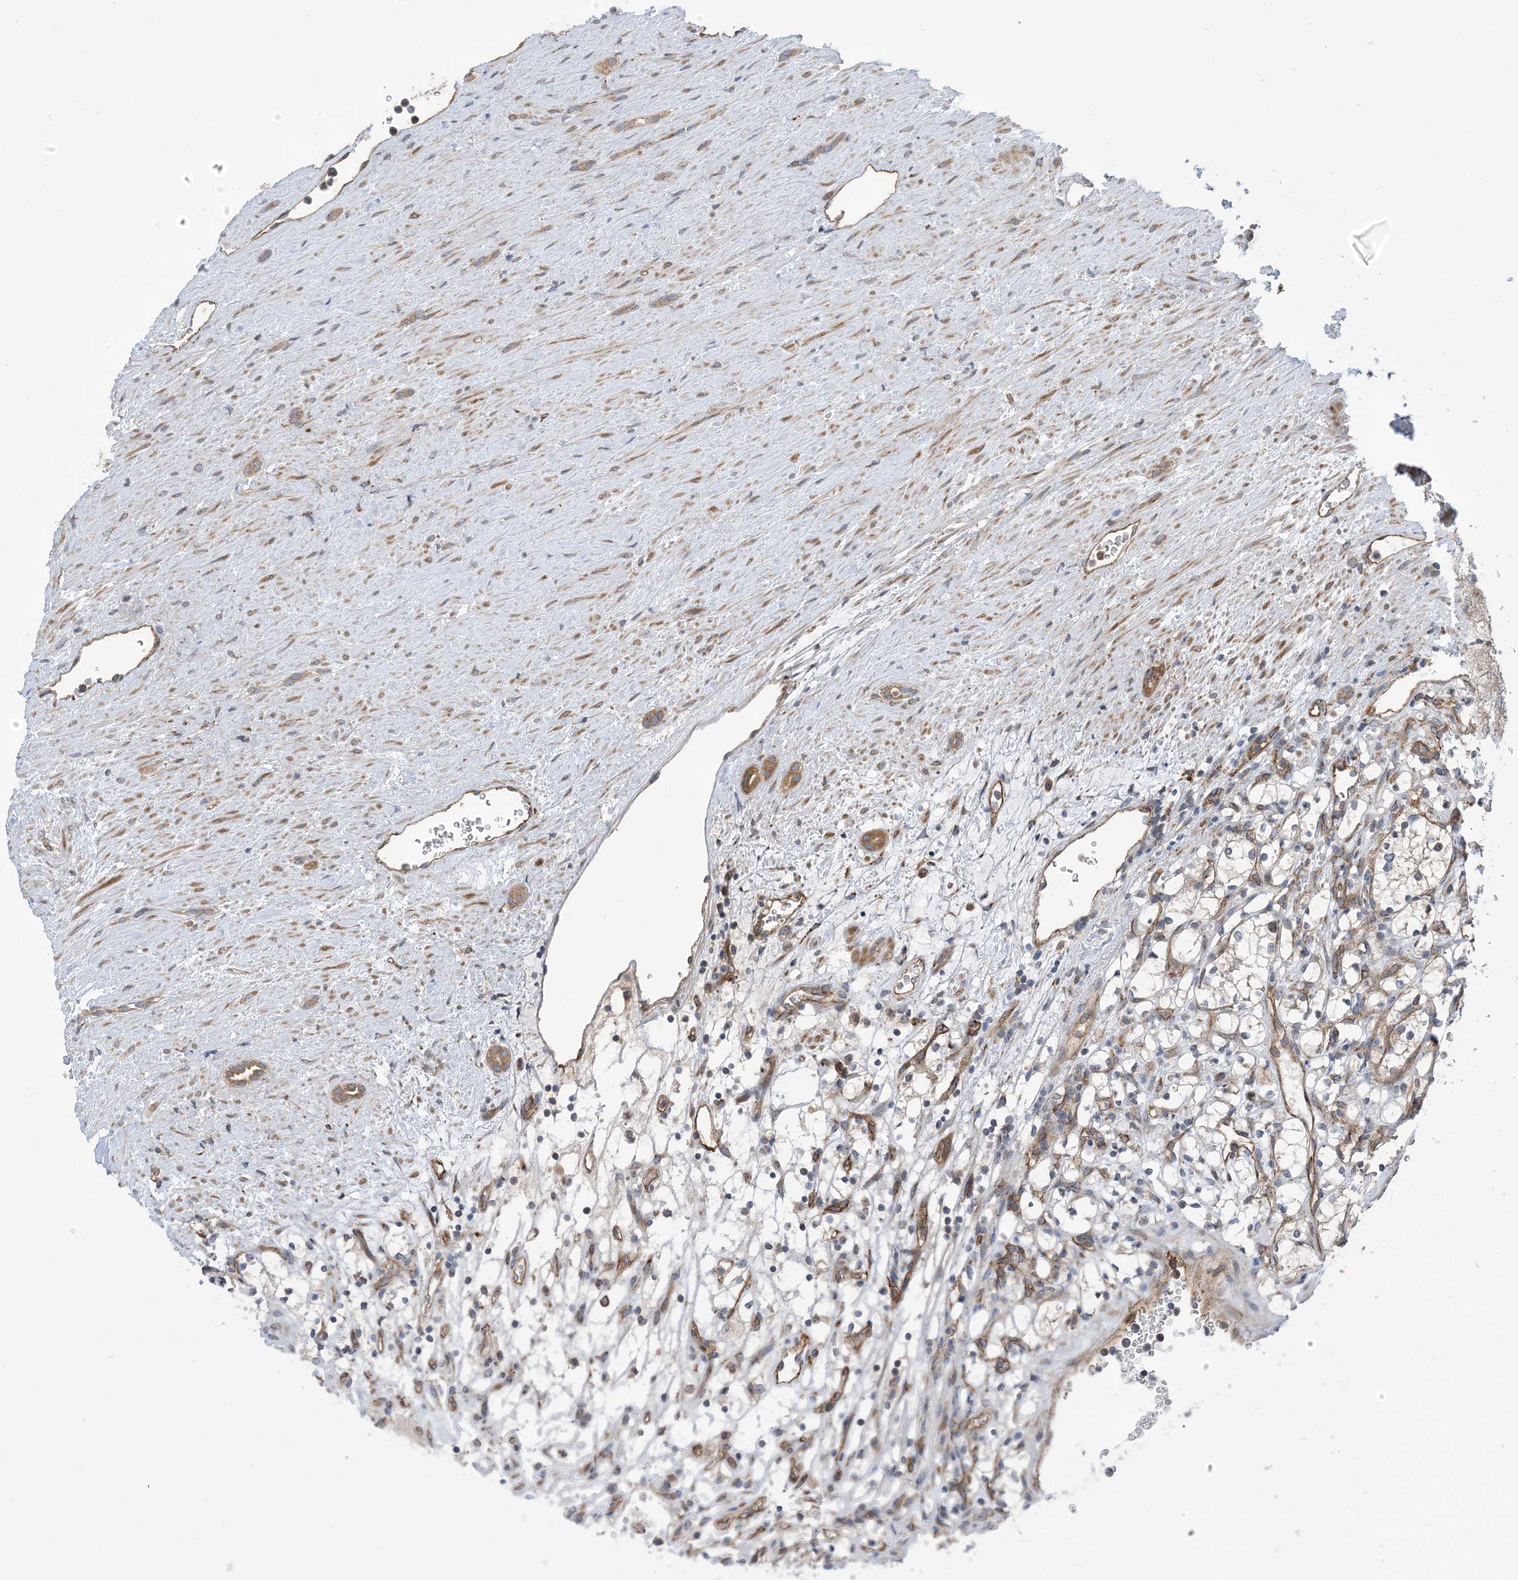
{"staining": {"intensity": "negative", "quantity": "none", "location": "none"}, "tissue": "renal cancer", "cell_type": "Tumor cells", "image_type": "cancer", "snomed": [{"axis": "morphology", "description": "Adenocarcinoma, NOS"}, {"axis": "topography", "description": "Kidney"}], "caption": "A photomicrograph of human renal adenocarcinoma is negative for staining in tumor cells.", "gene": "CLEC16A", "patient": {"sex": "female", "age": 69}}